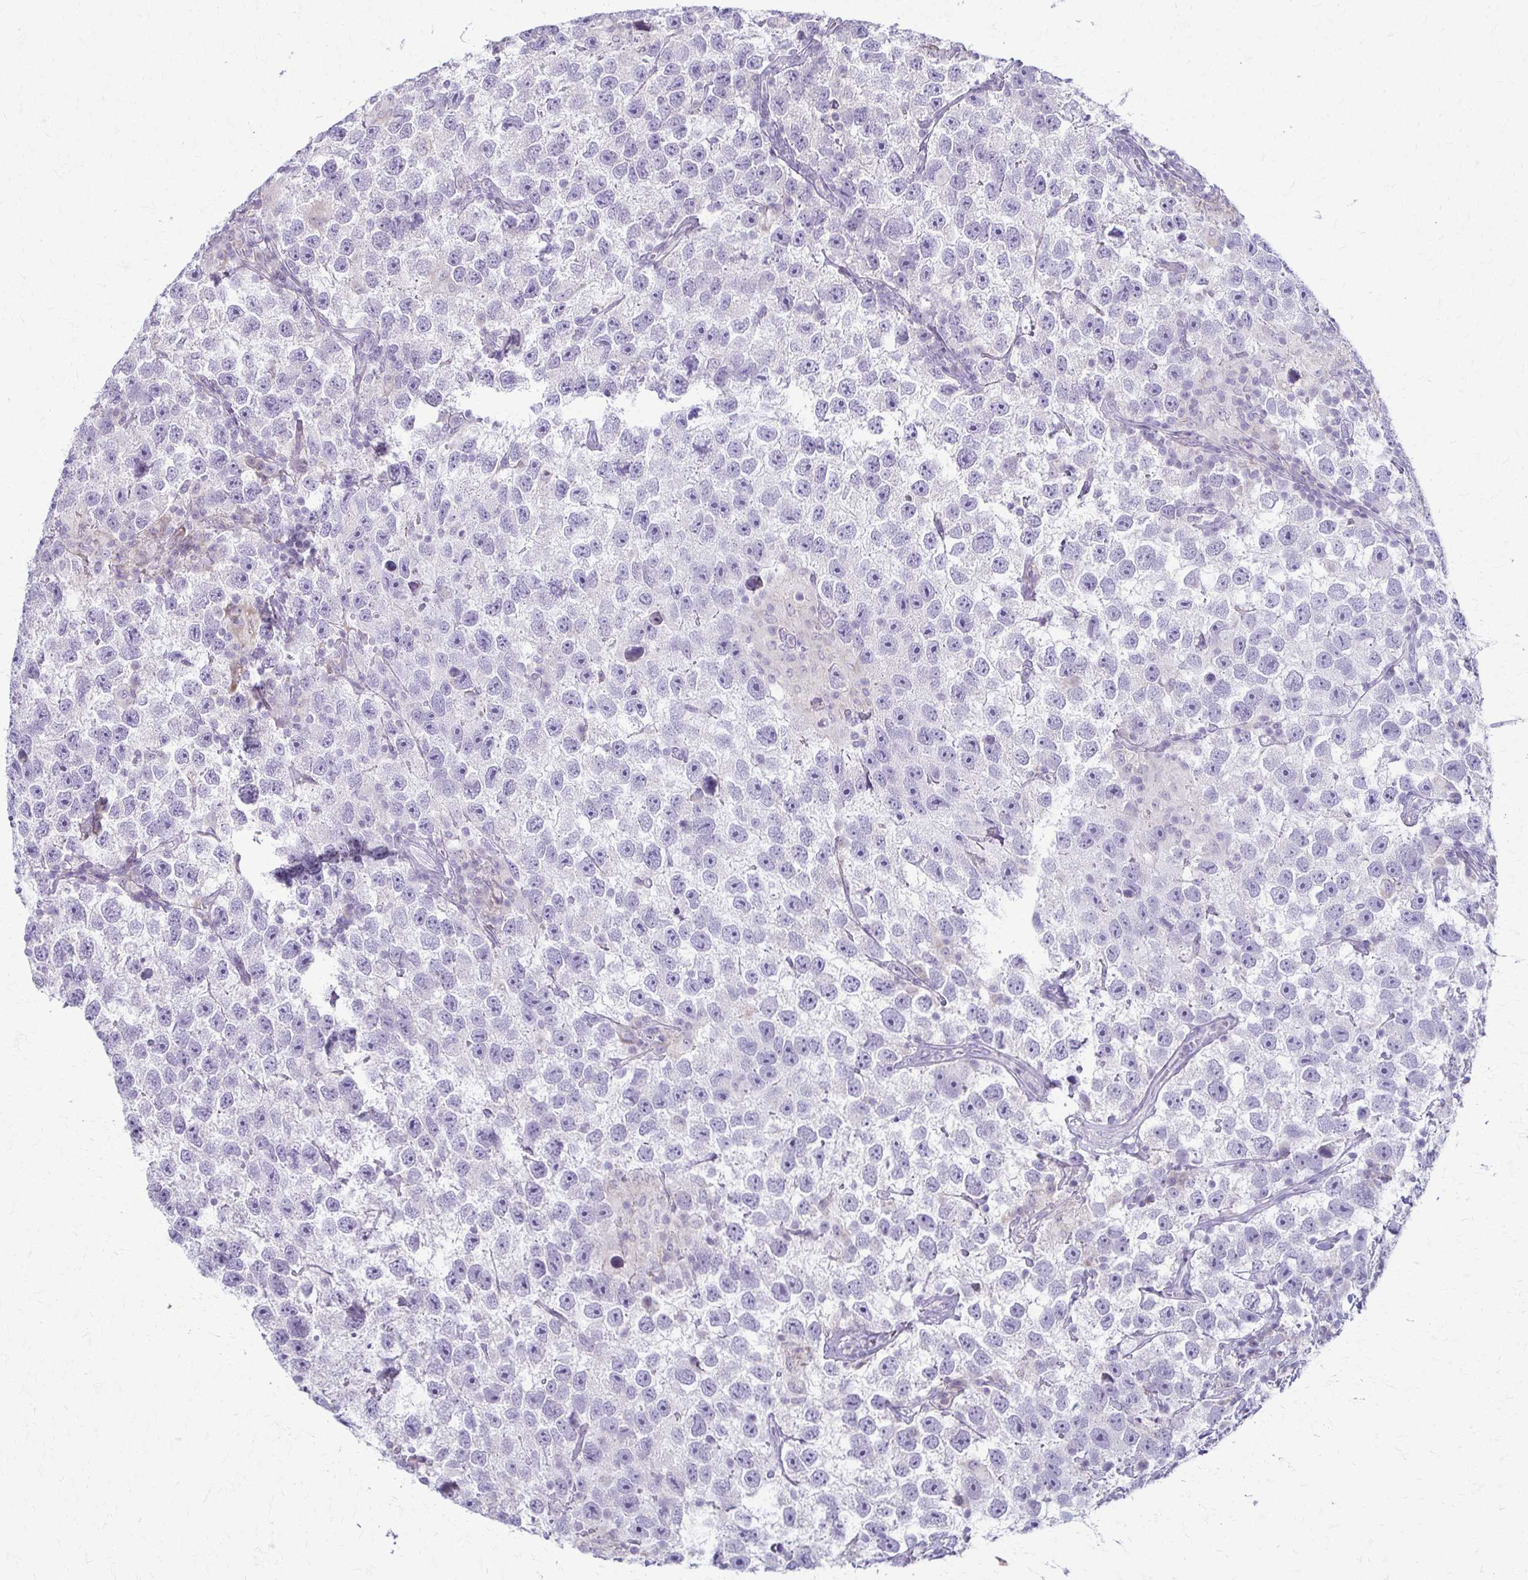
{"staining": {"intensity": "negative", "quantity": "none", "location": "none"}, "tissue": "testis cancer", "cell_type": "Tumor cells", "image_type": "cancer", "snomed": [{"axis": "morphology", "description": "Seminoma, NOS"}, {"axis": "topography", "description": "Testis"}], "caption": "Micrograph shows no significant protein positivity in tumor cells of testis cancer. (Brightfield microscopy of DAB immunohistochemistry (IHC) at high magnification).", "gene": "FCGR2B", "patient": {"sex": "male", "age": 26}}